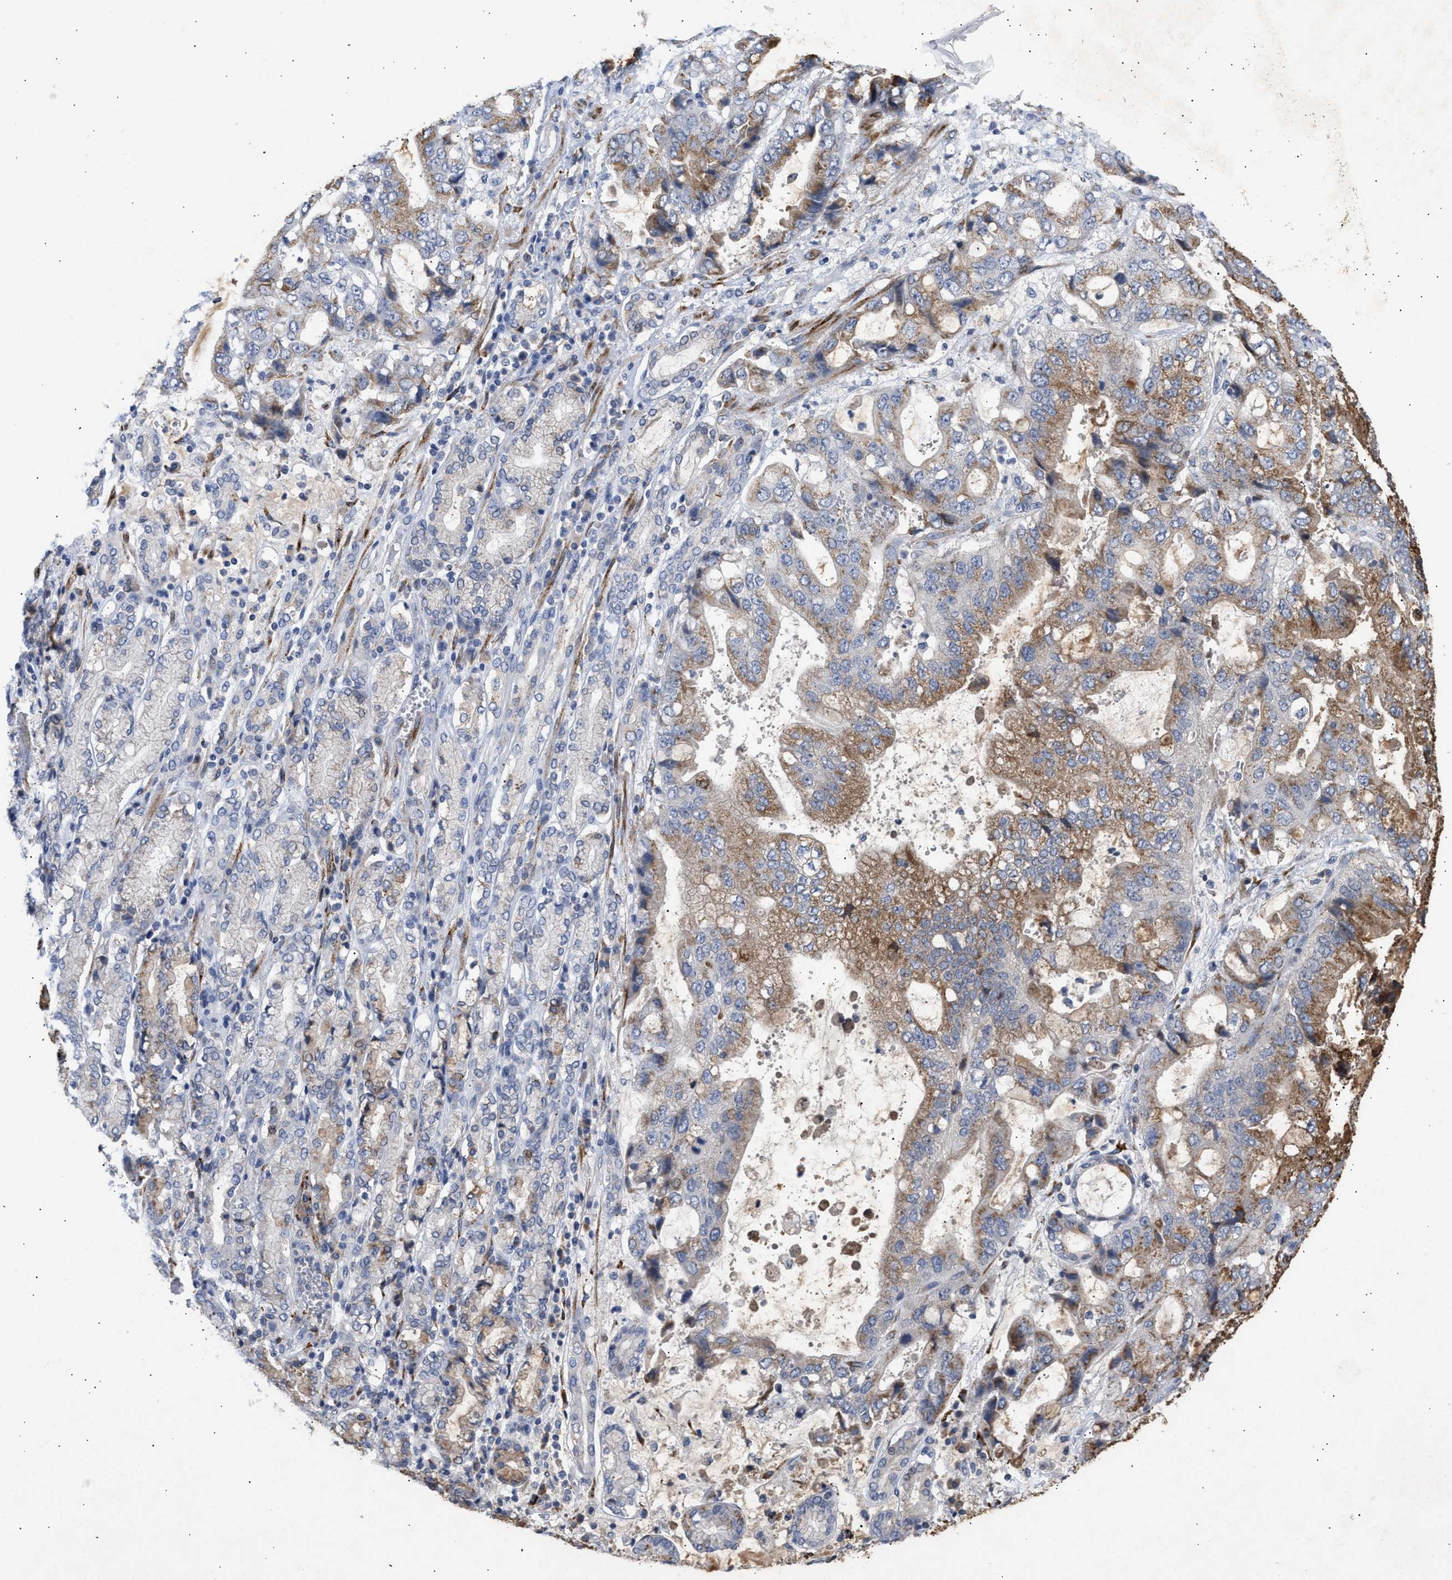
{"staining": {"intensity": "moderate", "quantity": "25%-75%", "location": "cytoplasmic/membranous"}, "tissue": "stomach cancer", "cell_type": "Tumor cells", "image_type": "cancer", "snomed": [{"axis": "morphology", "description": "Normal tissue, NOS"}, {"axis": "morphology", "description": "Adenocarcinoma, NOS"}, {"axis": "topography", "description": "Stomach"}], "caption": "An image of stomach adenocarcinoma stained for a protein shows moderate cytoplasmic/membranous brown staining in tumor cells.", "gene": "SELENOM", "patient": {"sex": "male", "age": 62}}